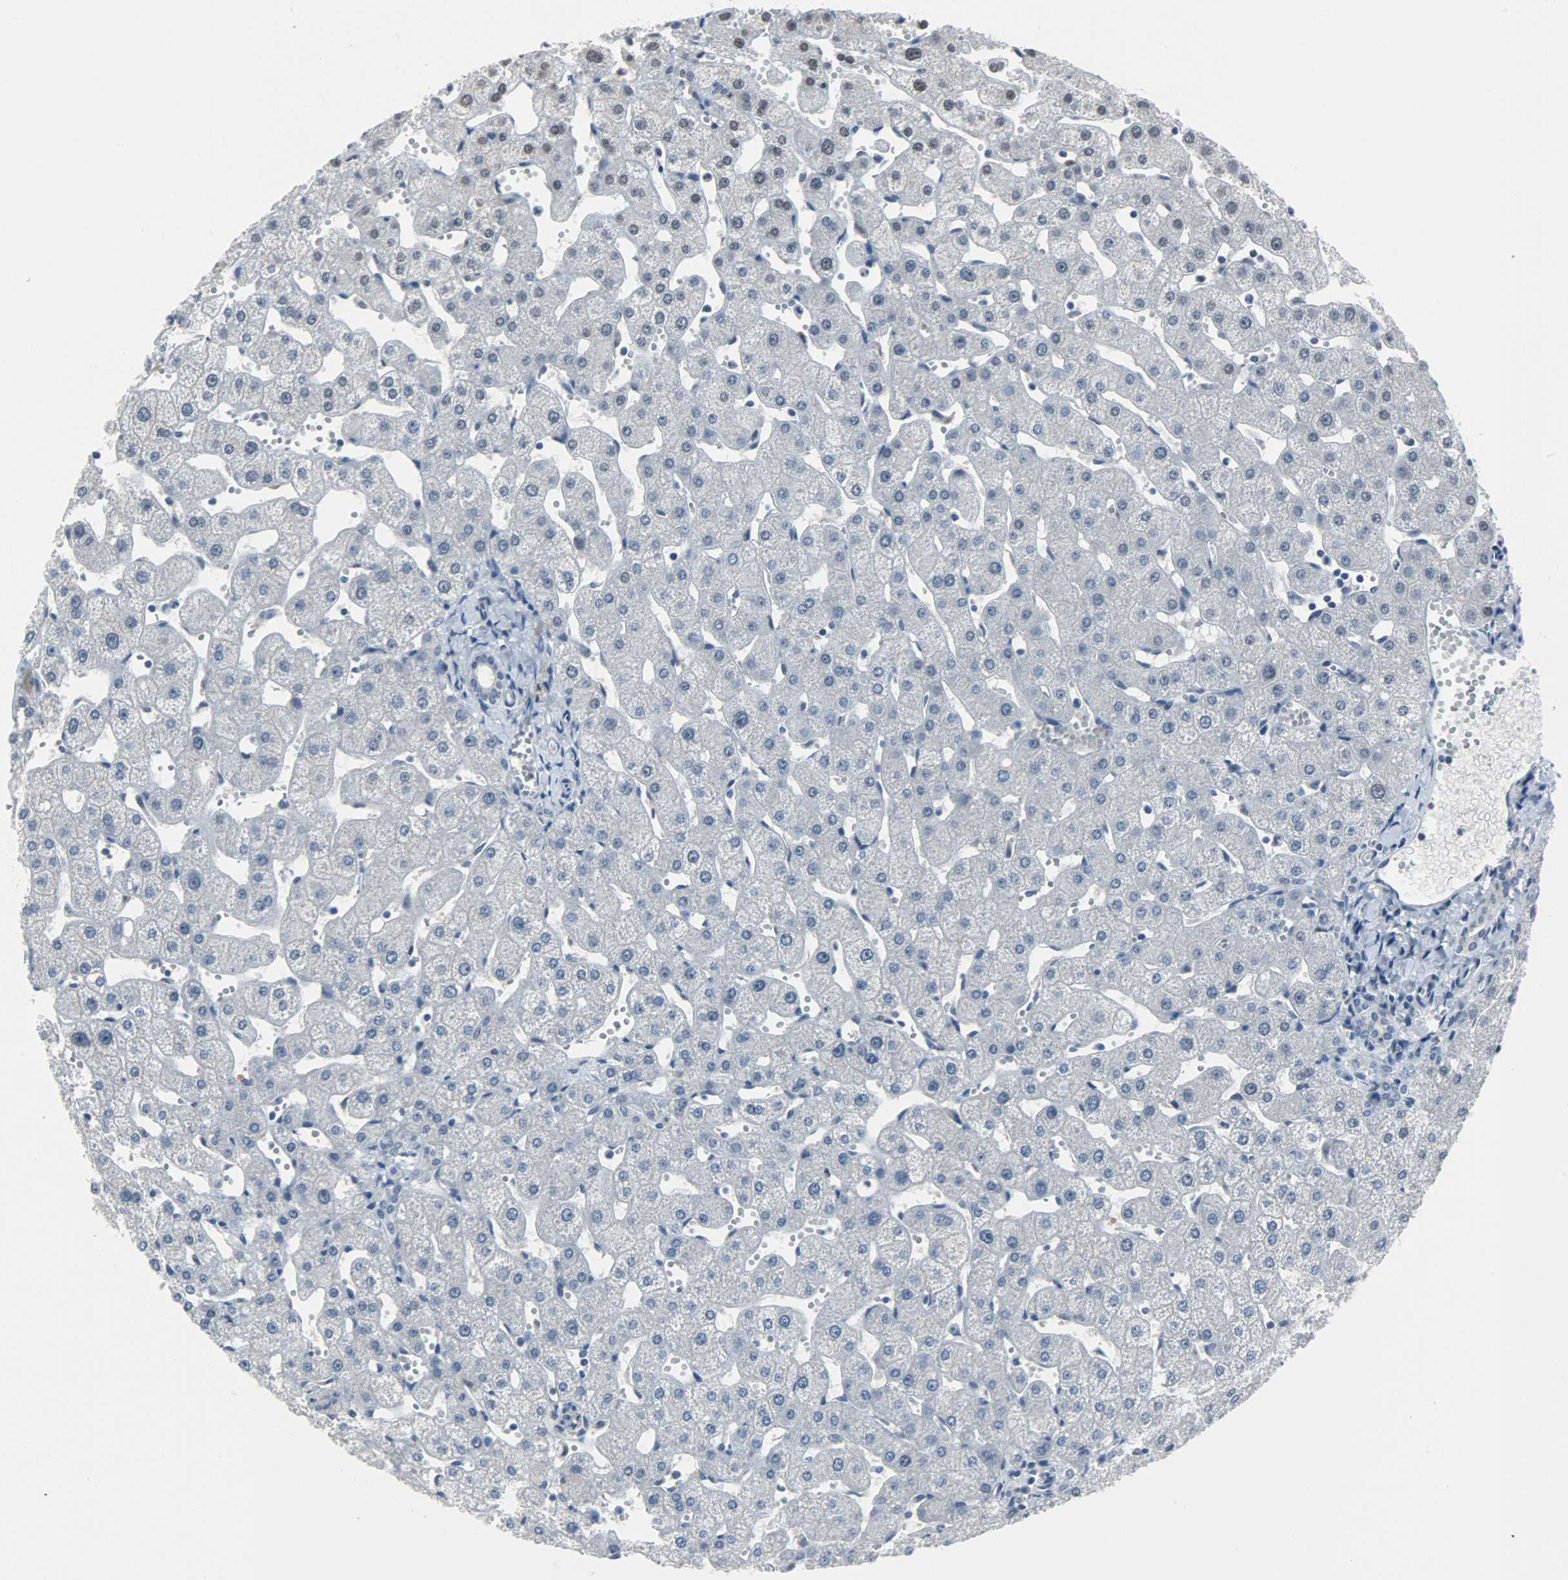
{"staining": {"intensity": "negative", "quantity": "none", "location": "none"}, "tissue": "liver", "cell_type": "Cholangiocytes", "image_type": "normal", "snomed": [{"axis": "morphology", "description": "Normal tissue, NOS"}, {"axis": "topography", "description": "Liver"}], "caption": "Immunohistochemical staining of normal human liver displays no significant staining in cholangiocytes. (DAB (3,3'-diaminobenzidine) immunohistochemistry with hematoxylin counter stain).", "gene": "PPARG", "patient": {"sex": "male", "age": 67}}